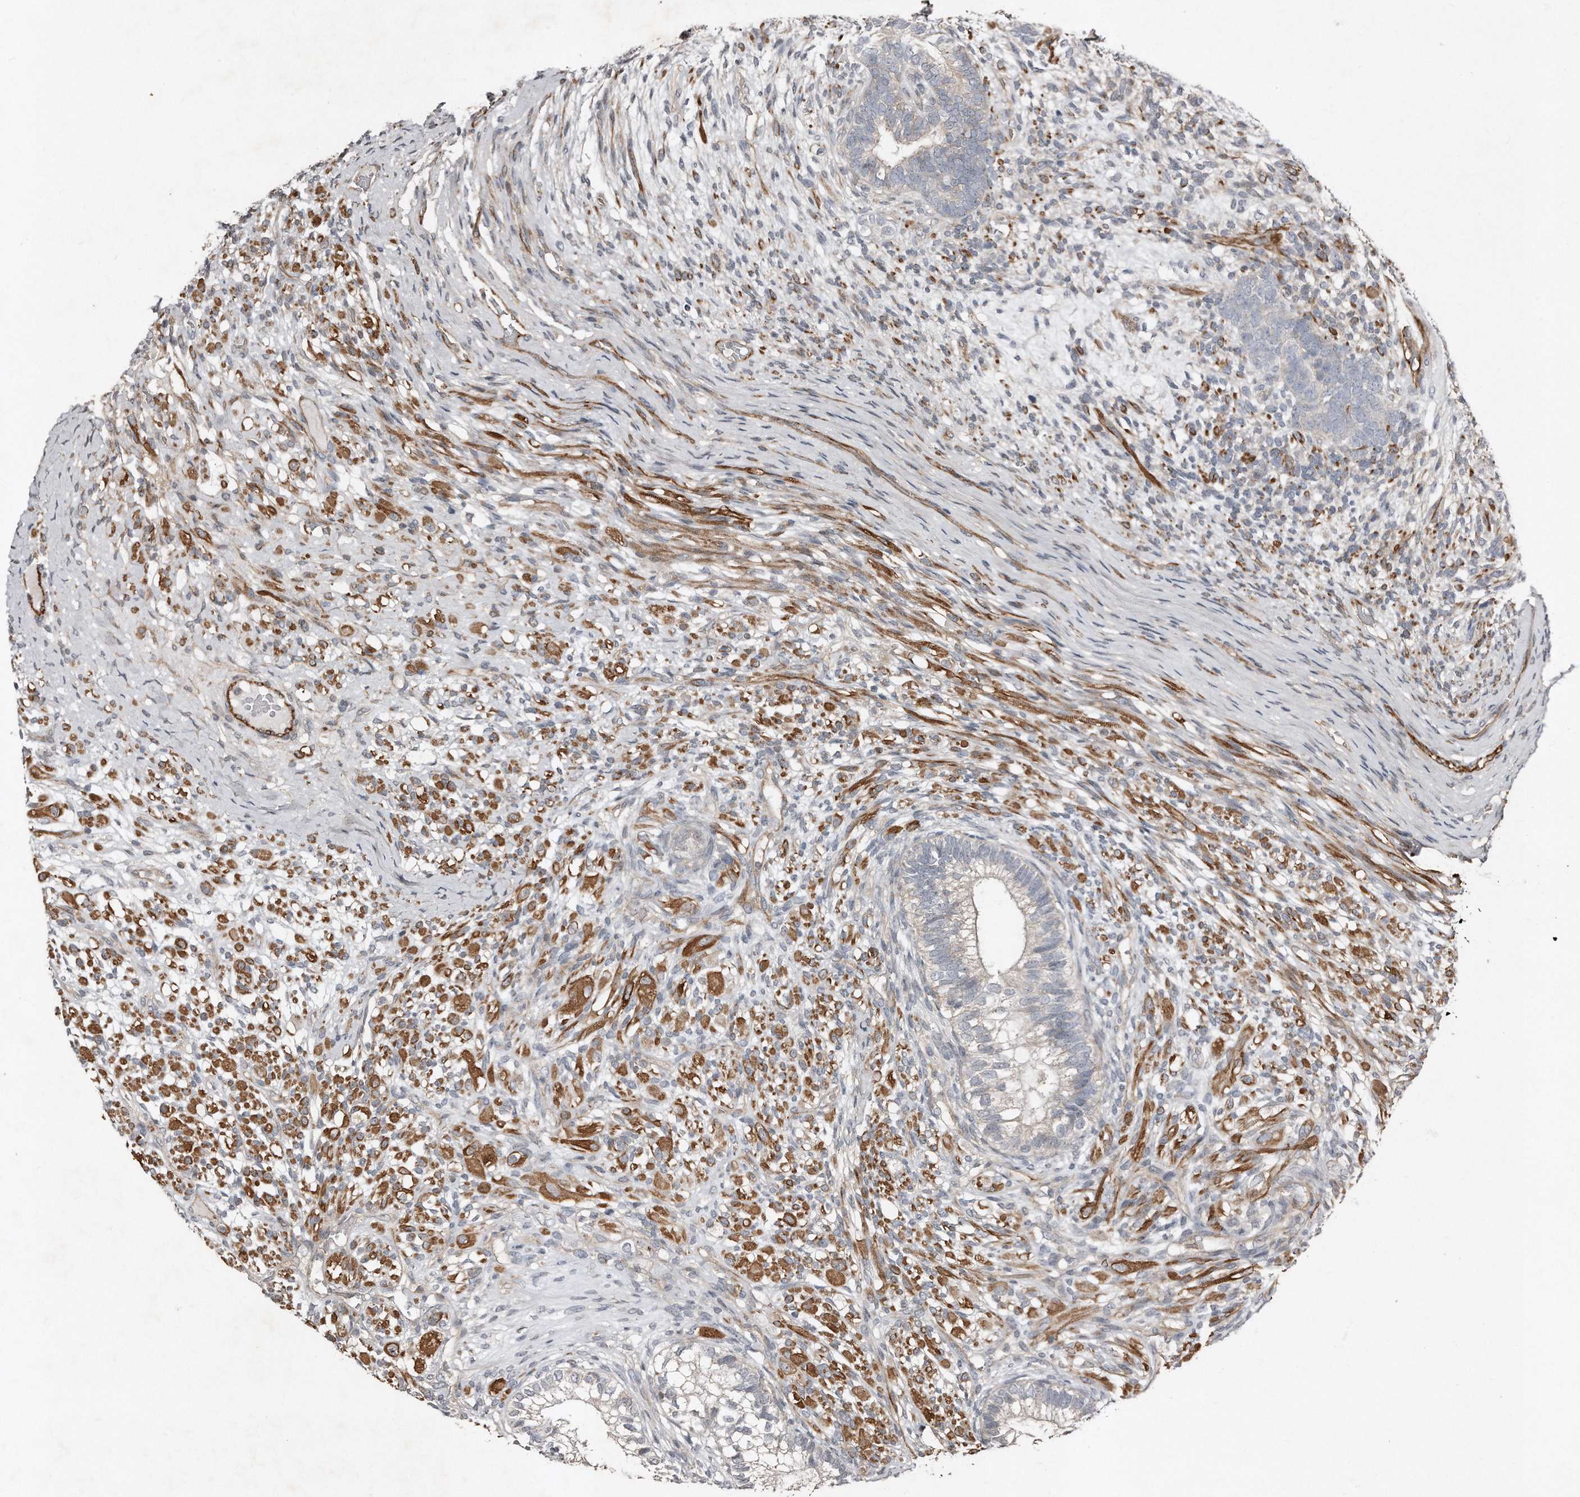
{"staining": {"intensity": "weak", "quantity": "<25%", "location": "cytoplasmic/membranous"}, "tissue": "testis cancer", "cell_type": "Tumor cells", "image_type": "cancer", "snomed": [{"axis": "morphology", "description": "Seminoma, NOS"}, {"axis": "morphology", "description": "Carcinoma, Embryonal, NOS"}, {"axis": "topography", "description": "Testis"}], "caption": "Tumor cells are negative for brown protein staining in seminoma (testis).", "gene": "SNAP47", "patient": {"sex": "male", "age": 28}}